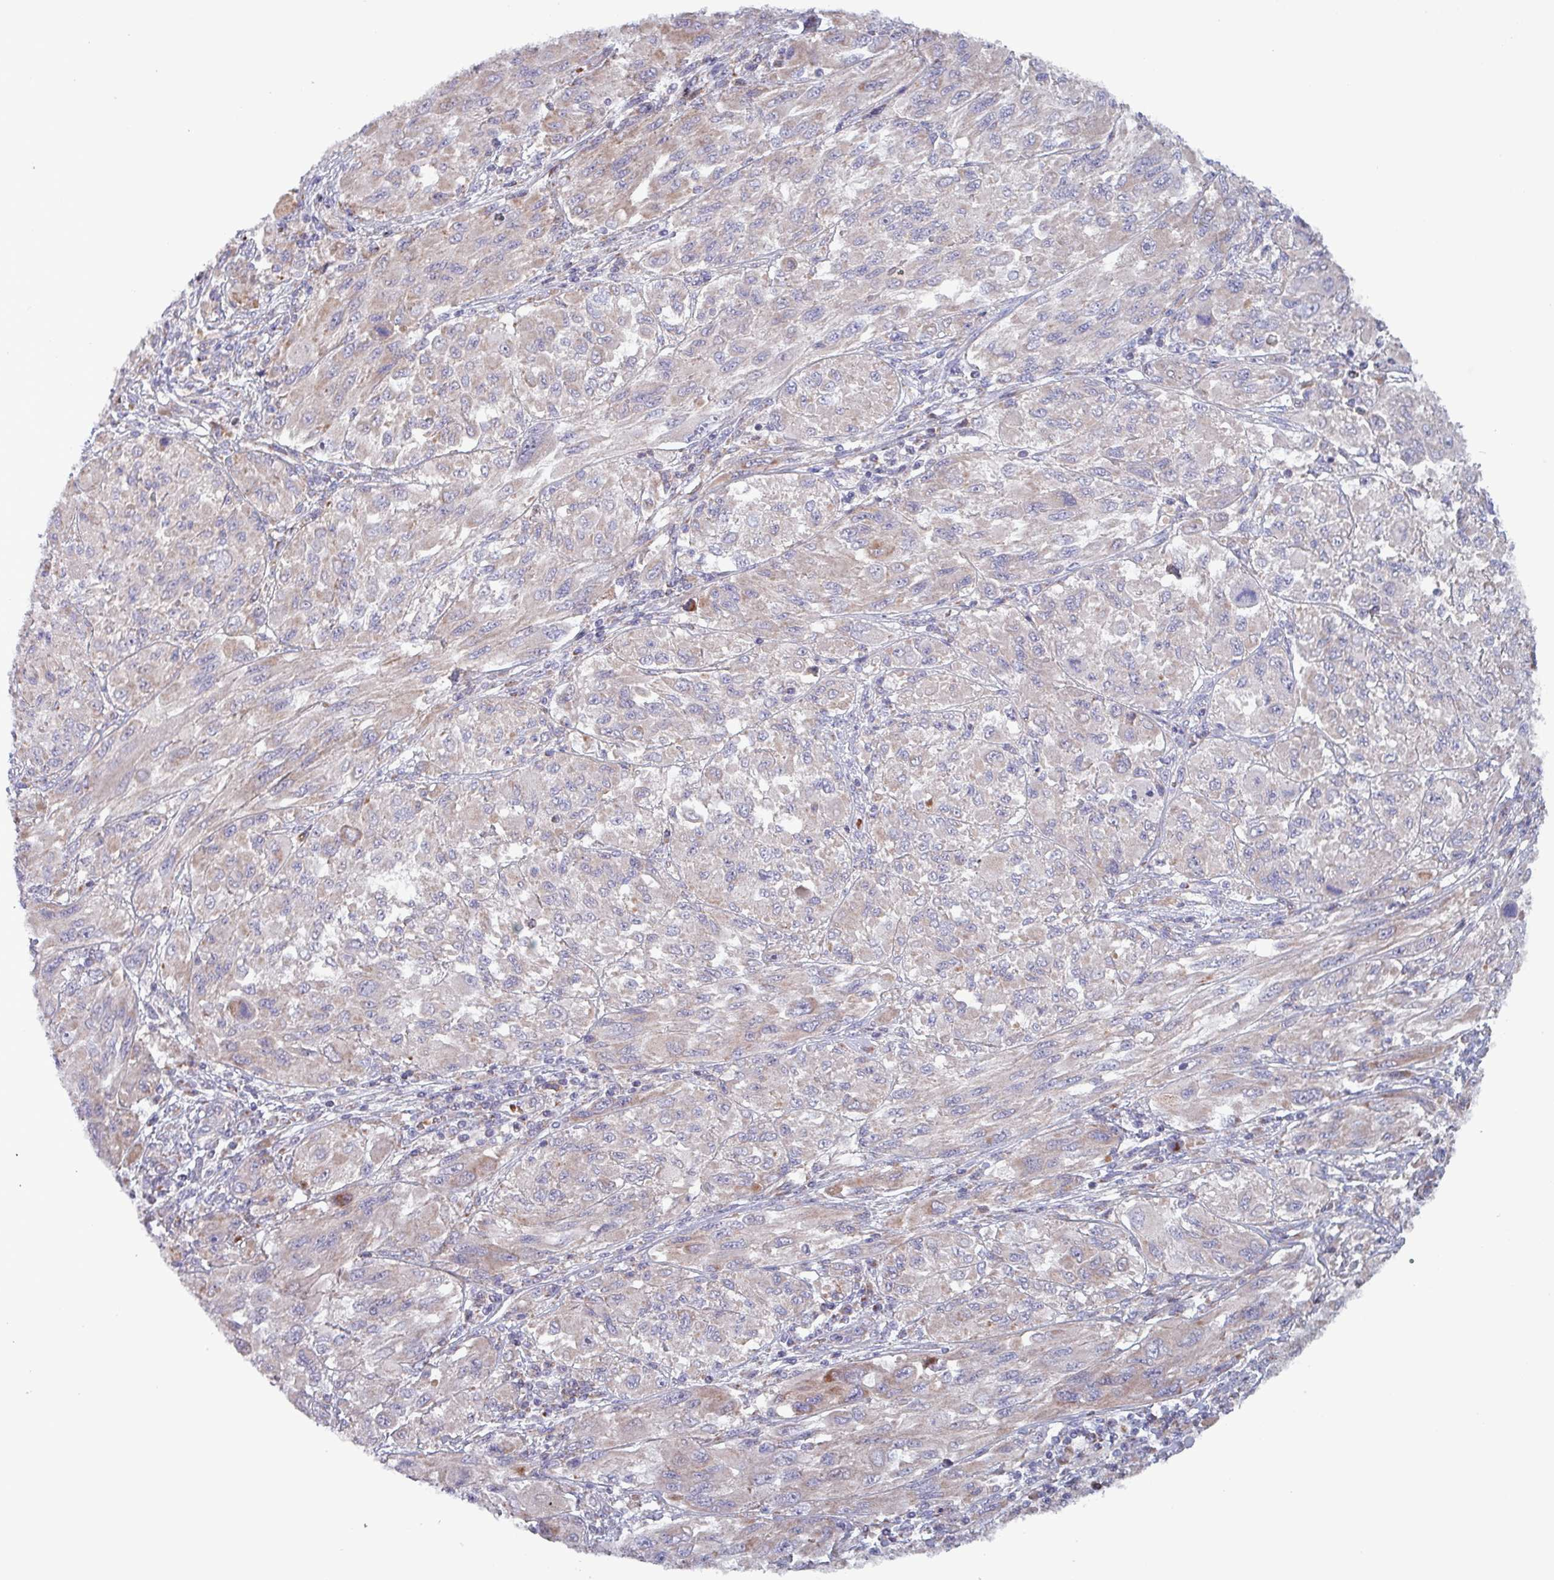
{"staining": {"intensity": "negative", "quantity": "none", "location": "none"}, "tissue": "melanoma", "cell_type": "Tumor cells", "image_type": "cancer", "snomed": [{"axis": "morphology", "description": "Malignant melanoma, NOS"}, {"axis": "topography", "description": "Skin"}], "caption": "The image displays no significant positivity in tumor cells of melanoma. The staining is performed using DAB brown chromogen with nuclei counter-stained in using hematoxylin.", "gene": "ZNF322", "patient": {"sex": "female", "age": 91}}